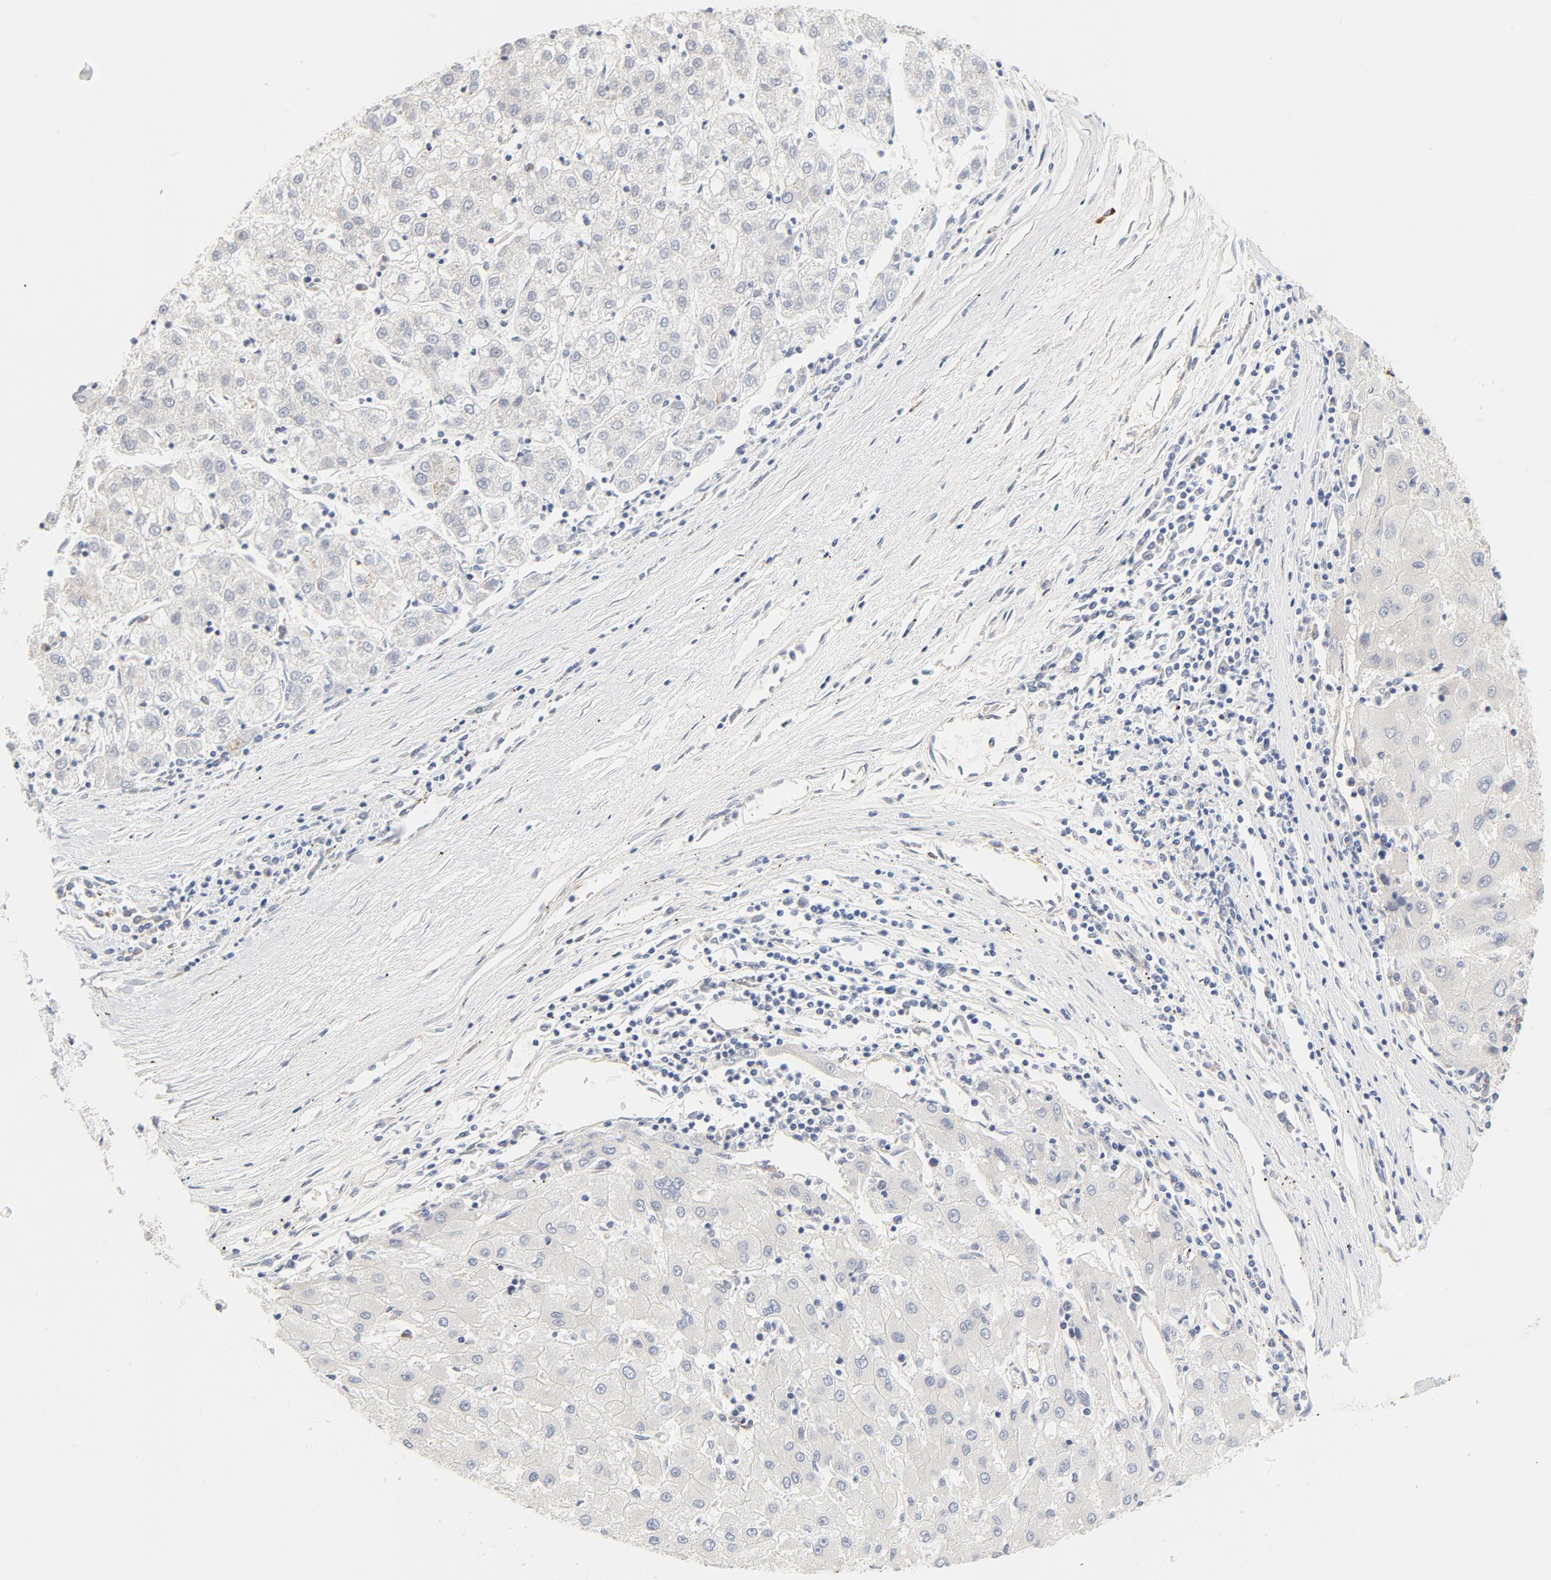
{"staining": {"intensity": "negative", "quantity": "none", "location": "none"}, "tissue": "liver cancer", "cell_type": "Tumor cells", "image_type": "cancer", "snomed": [{"axis": "morphology", "description": "Carcinoma, Hepatocellular, NOS"}, {"axis": "topography", "description": "Liver"}], "caption": "Immunohistochemistry photomicrograph of neoplastic tissue: hepatocellular carcinoma (liver) stained with DAB exhibits no significant protein expression in tumor cells.", "gene": "EIF4E", "patient": {"sex": "male", "age": 72}}